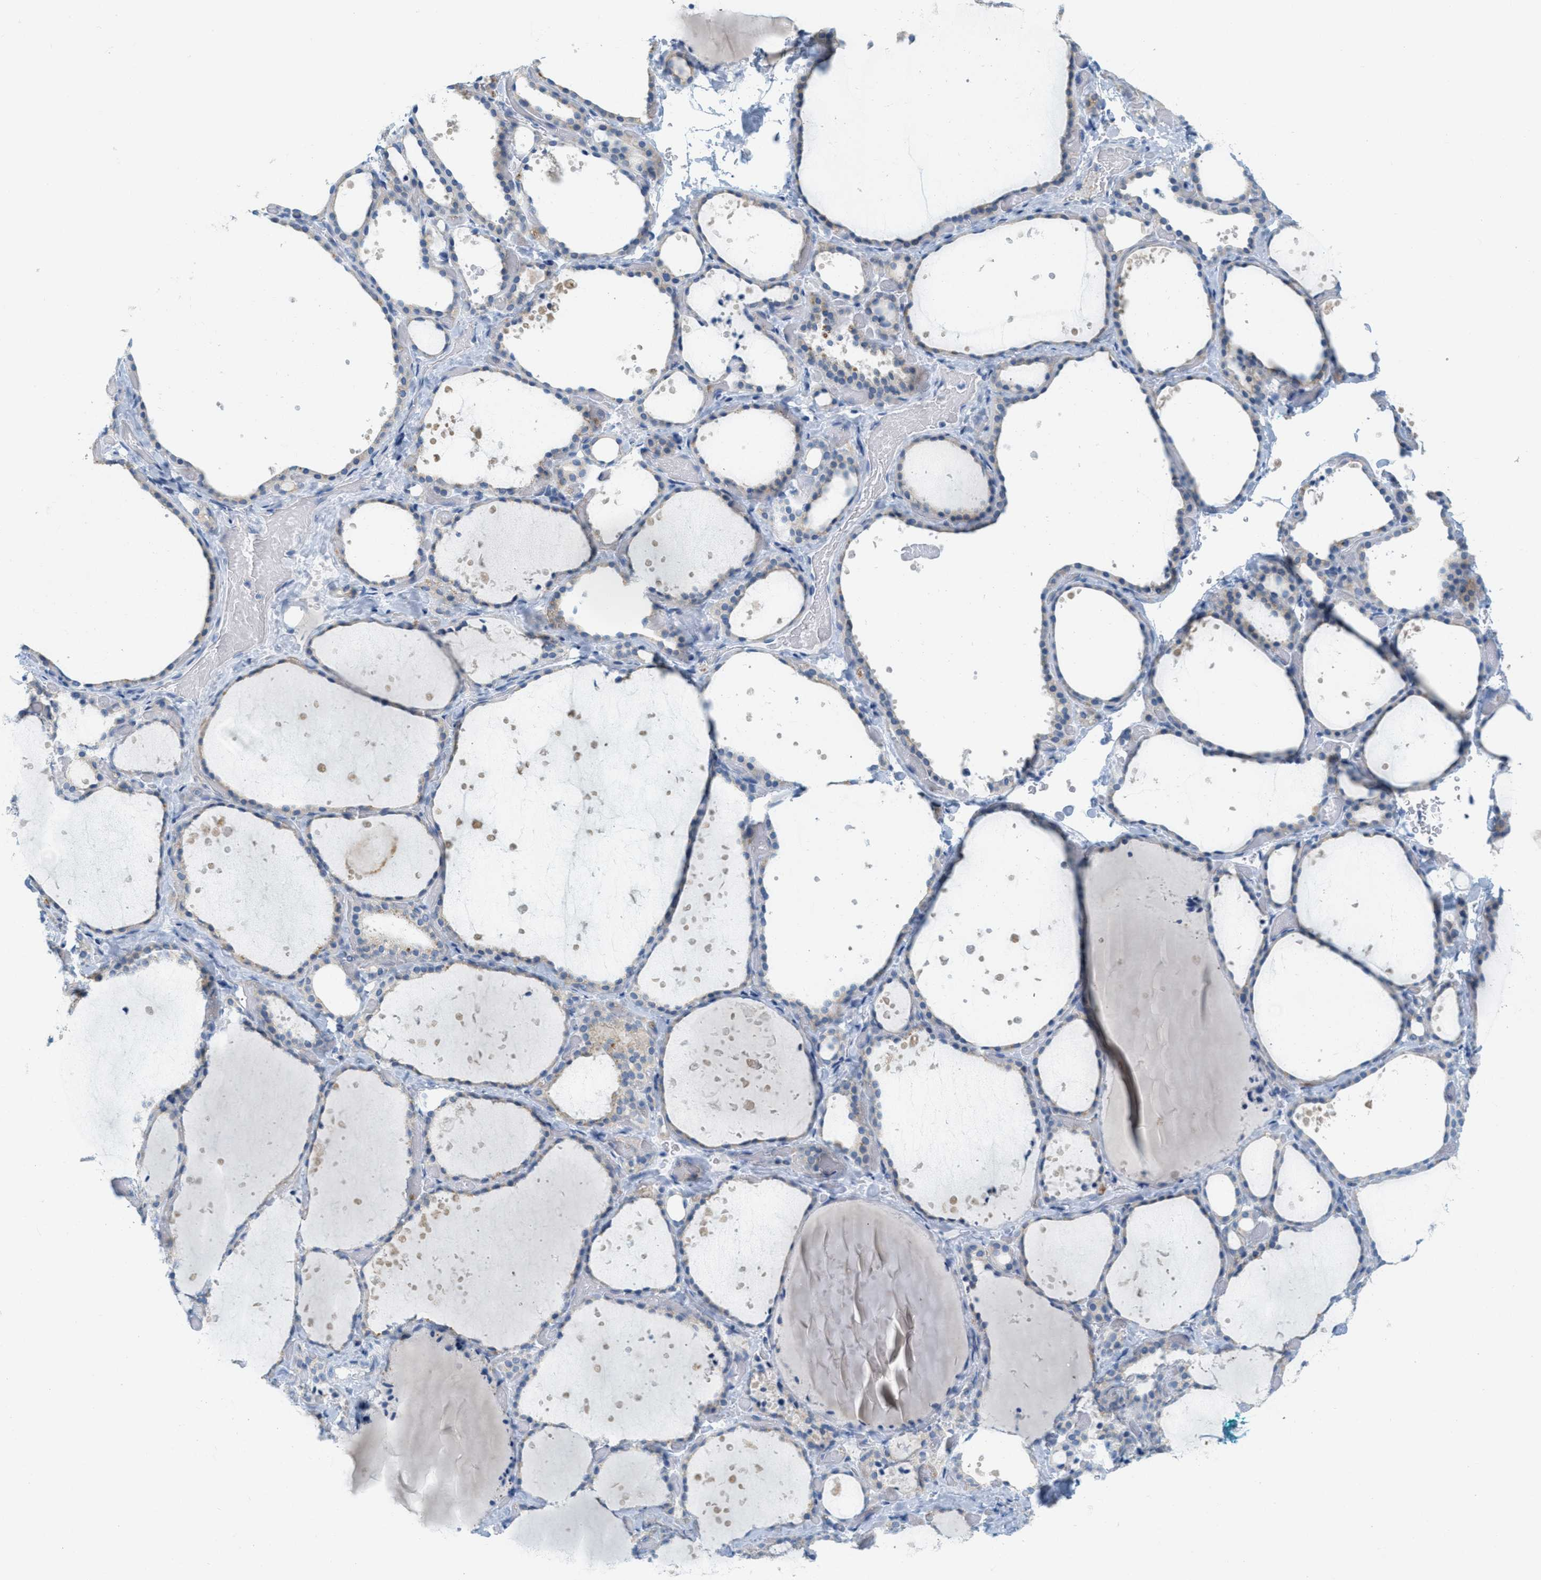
{"staining": {"intensity": "weak", "quantity": "25%-75%", "location": "cytoplasmic/membranous"}, "tissue": "thyroid gland", "cell_type": "Glandular cells", "image_type": "normal", "snomed": [{"axis": "morphology", "description": "Normal tissue, NOS"}, {"axis": "topography", "description": "Thyroid gland"}], "caption": "An immunohistochemistry (IHC) histopathology image of benign tissue is shown. Protein staining in brown shows weak cytoplasmic/membranous positivity in thyroid gland within glandular cells. Ihc stains the protein of interest in brown and the nuclei are stained blue.", "gene": "TEX264", "patient": {"sex": "female", "age": 44}}